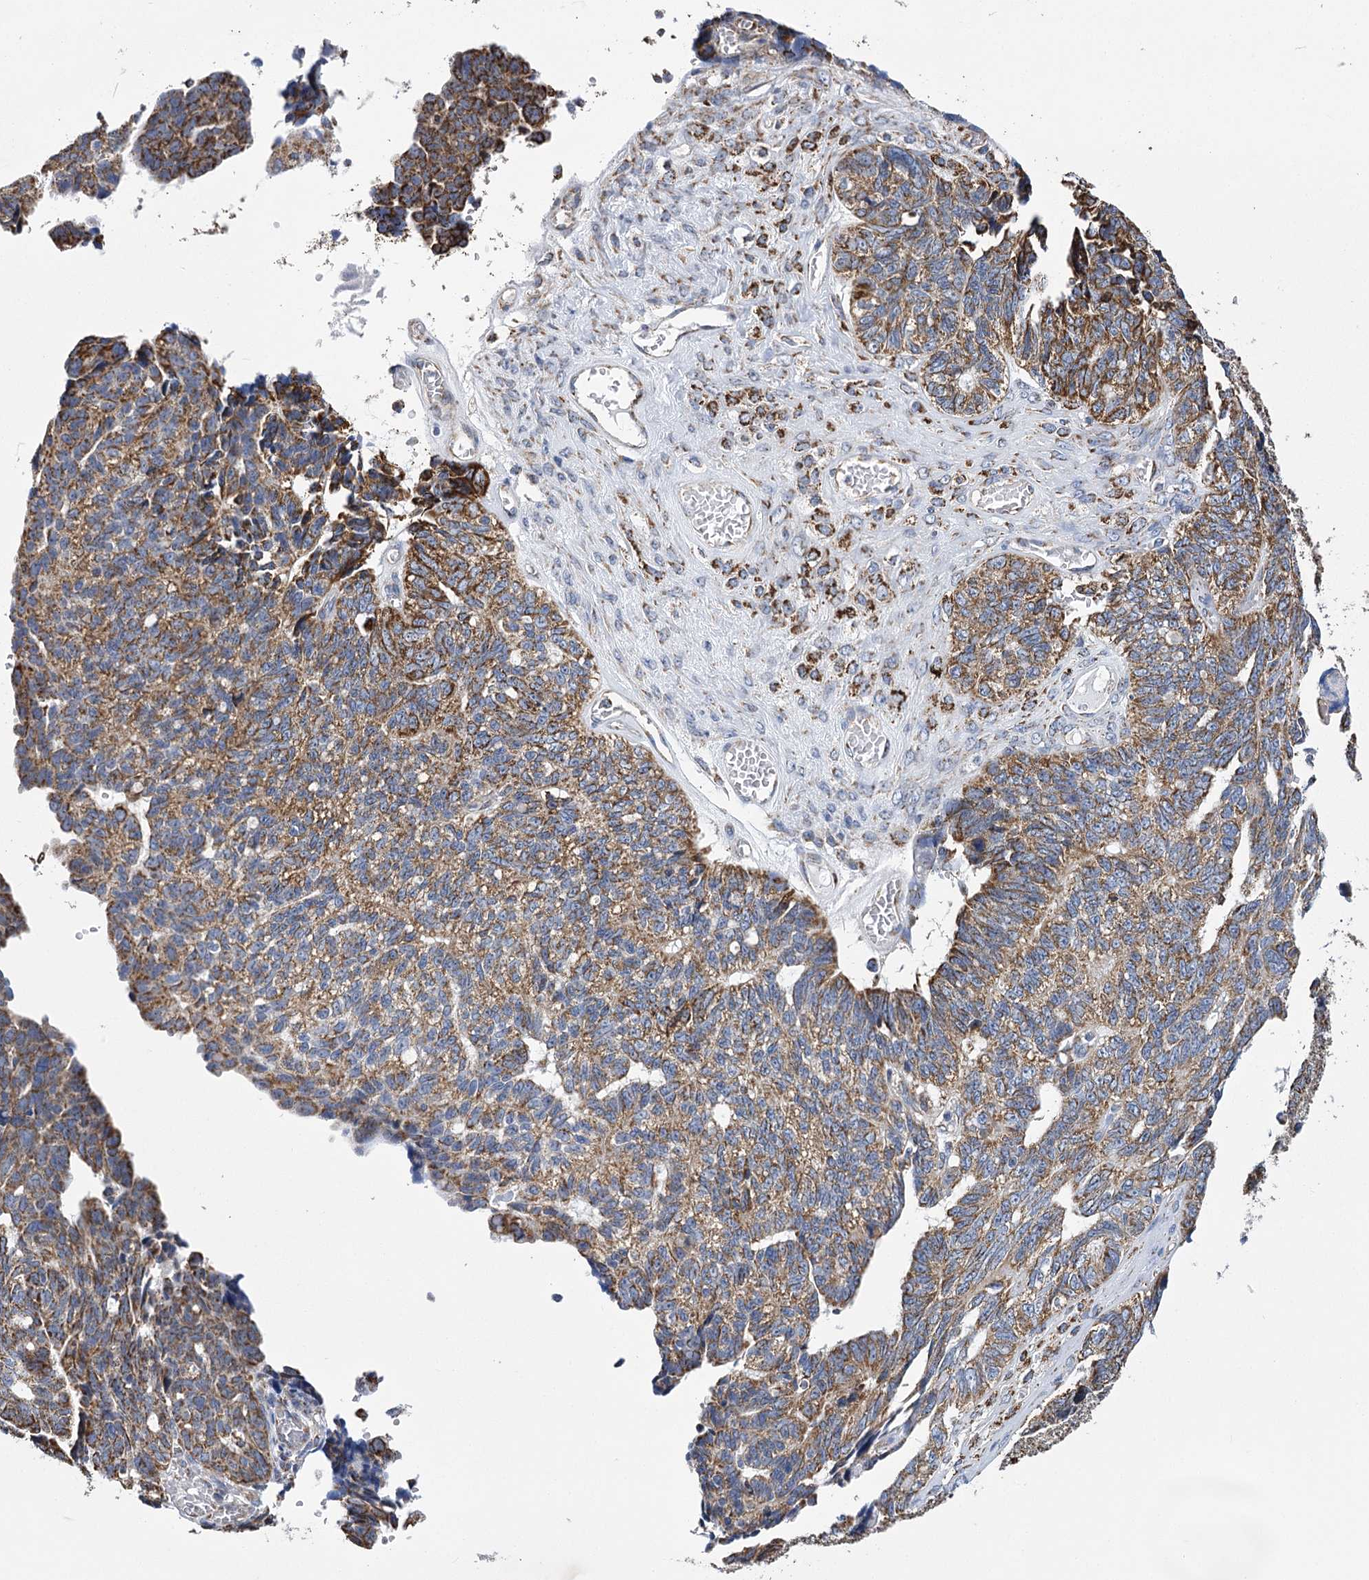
{"staining": {"intensity": "moderate", "quantity": ">75%", "location": "cytoplasmic/membranous"}, "tissue": "ovarian cancer", "cell_type": "Tumor cells", "image_type": "cancer", "snomed": [{"axis": "morphology", "description": "Cystadenocarcinoma, serous, NOS"}, {"axis": "topography", "description": "Ovary"}], "caption": "Human ovarian cancer stained for a protein (brown) displays moderate cytoplasmic/membranous positive expression in approximately >75% of tumor cells.", "gene": "CCDC73", "patient": {"sex": "female", "age": 79}}